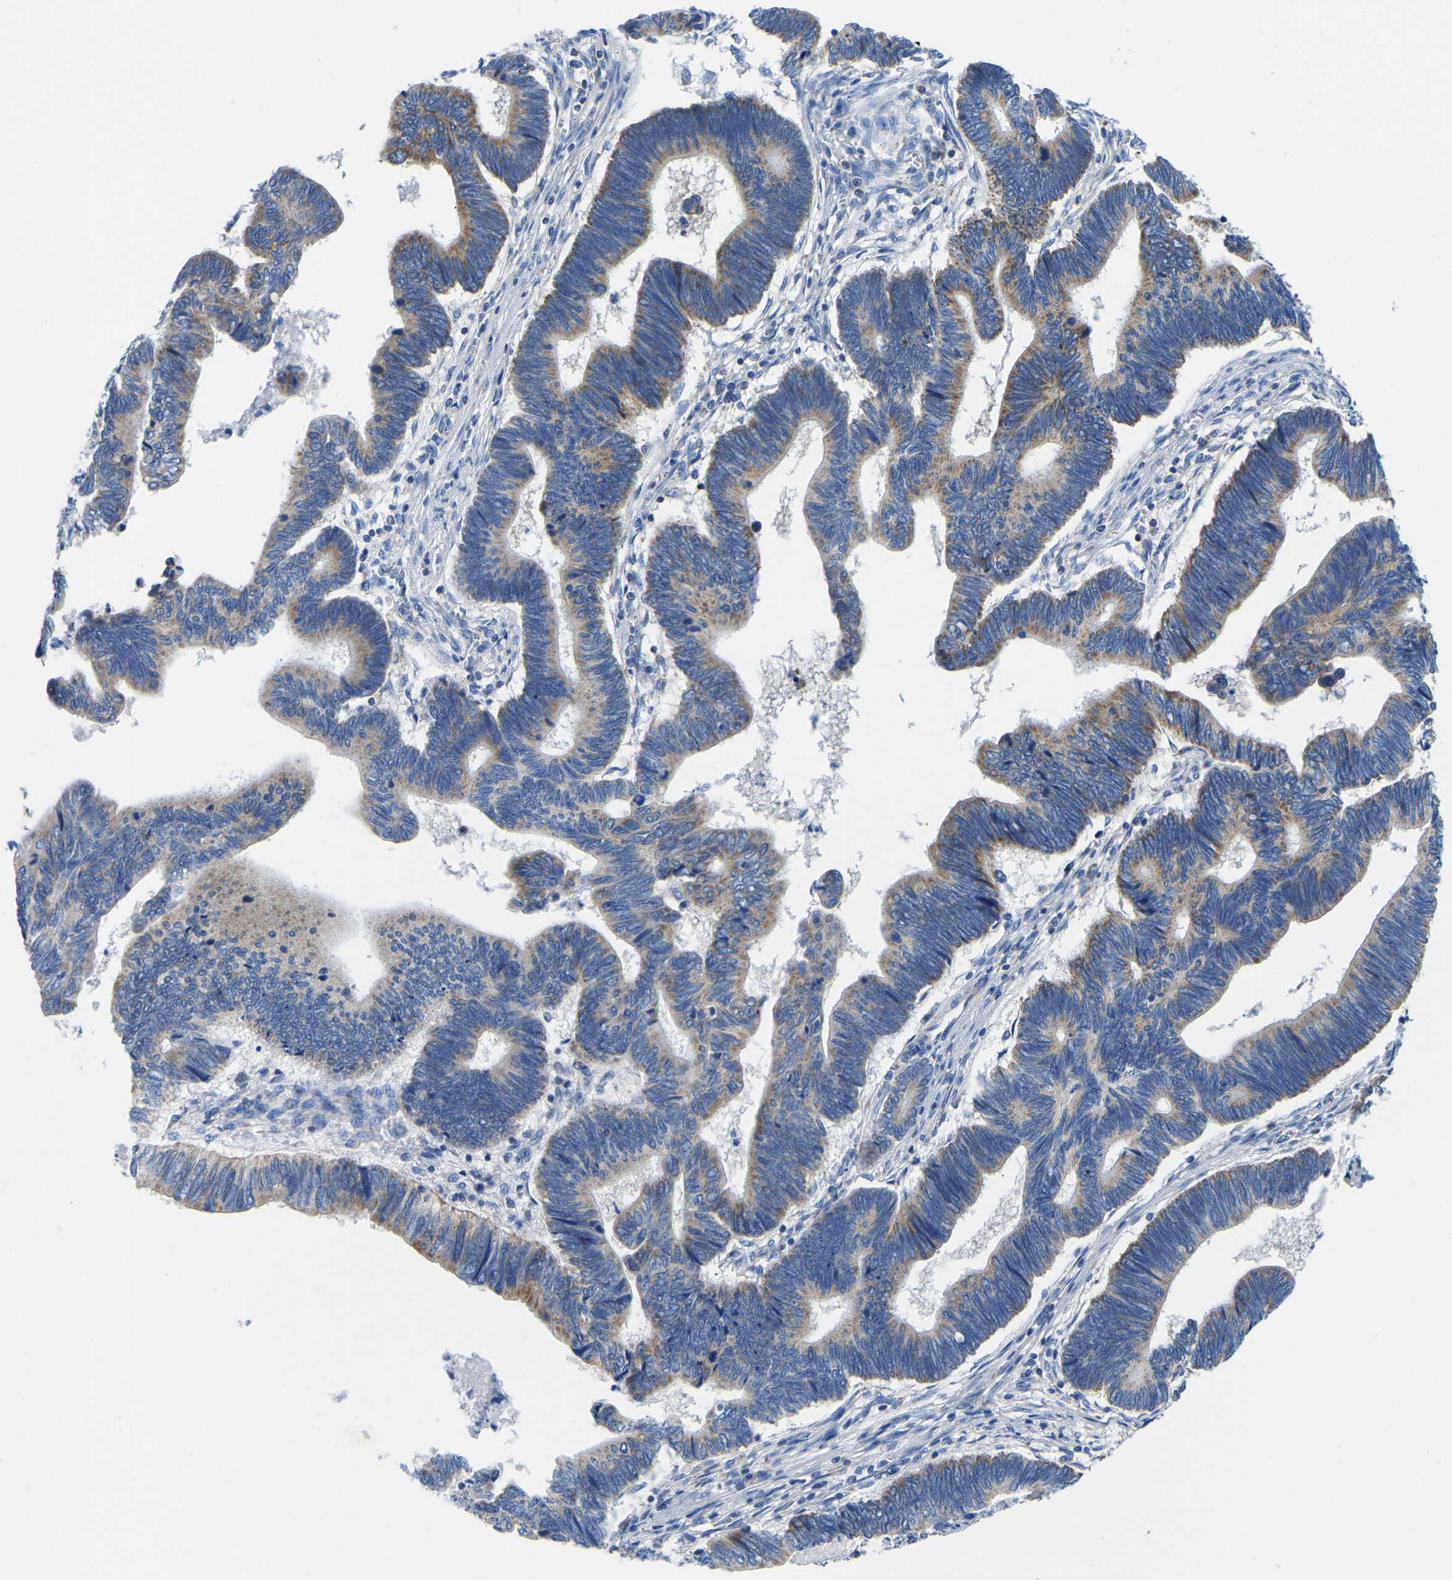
{"staining": {"intensity": "moderate", "quantity": "25%-75%", "location": "cytoplasmic/membranous"}, "tissue": "pancreatic cancer", "cell_type": "Tumor cells", "image_type": "cancer", "snomed": [{"axis": "morphology", "description": "Adenocarcinoma, NOS"}, {"axis": "topography", "description": "Pancreas"}], "caption": "Protein expression analysis of pancreatic adenocarcinoma shows moderate cytoplasmic/membranous positivity in about 25%-75% of tumor cells. Nuclei are stained in blue.", "gene": "ETFA", "patient": {"sex": "female", "age": 70}}